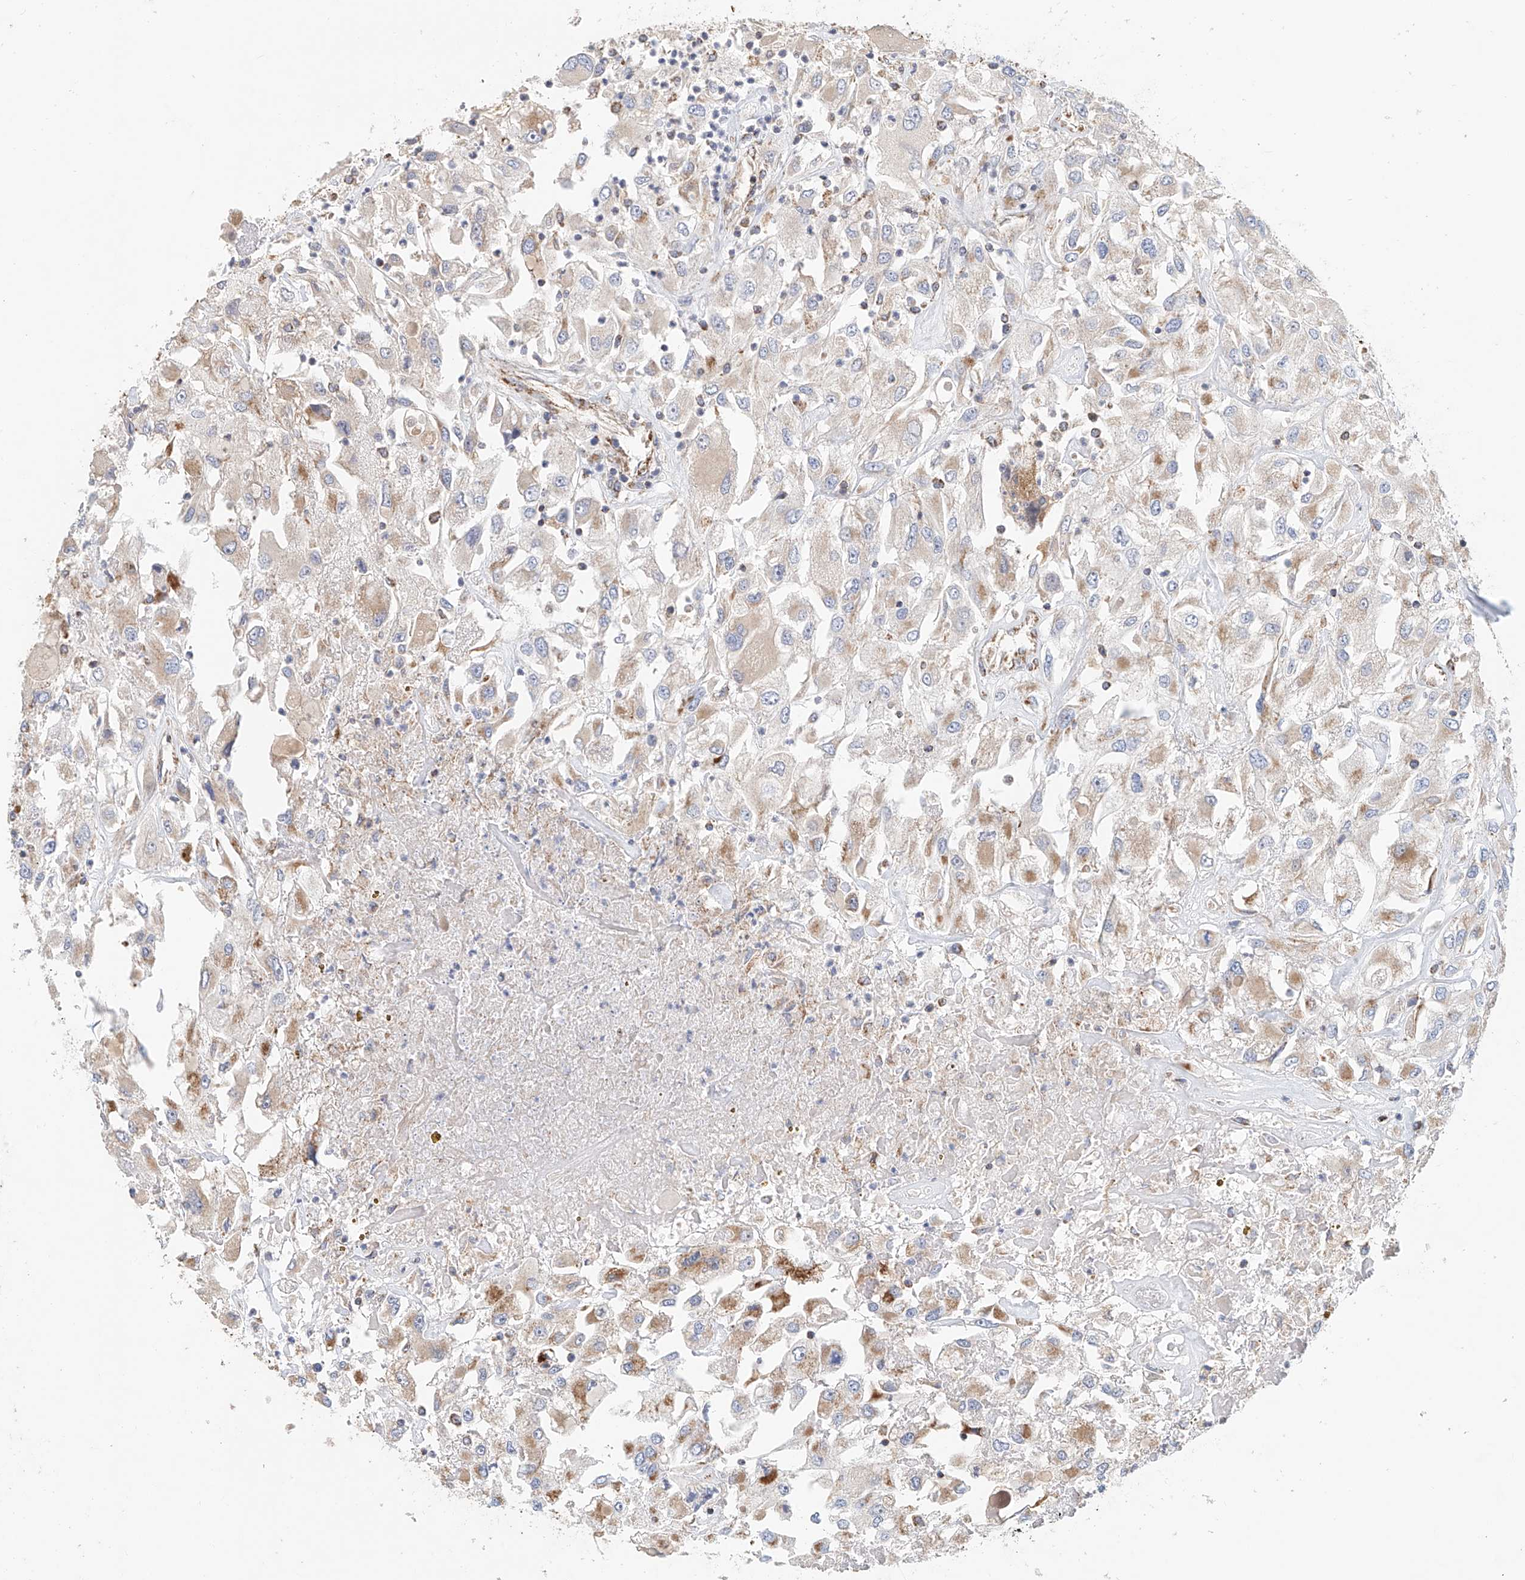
{"staining": {"intensity": "moderate", "quantity": "<25%", "location": "cytoplasmic/membranous"}, "tissue": "renal cancer", "cell_type": "Tumor cells", "image_type": "cancer", "snomed": [{"axis": "morphology", "description": "Adenocarcinoma, NOS"}, {"axis": "topography", "description": "Kidney"}], "caption": "Immunohistochemical staining of human renal cancer (adenocarcinoma) exhibits low levels of moderate cytoplasmic/membranous protein expression in approximately <25% of tumor cells.", "gene": "MCL1", "patient": {"sex": "female", "age": 52}}